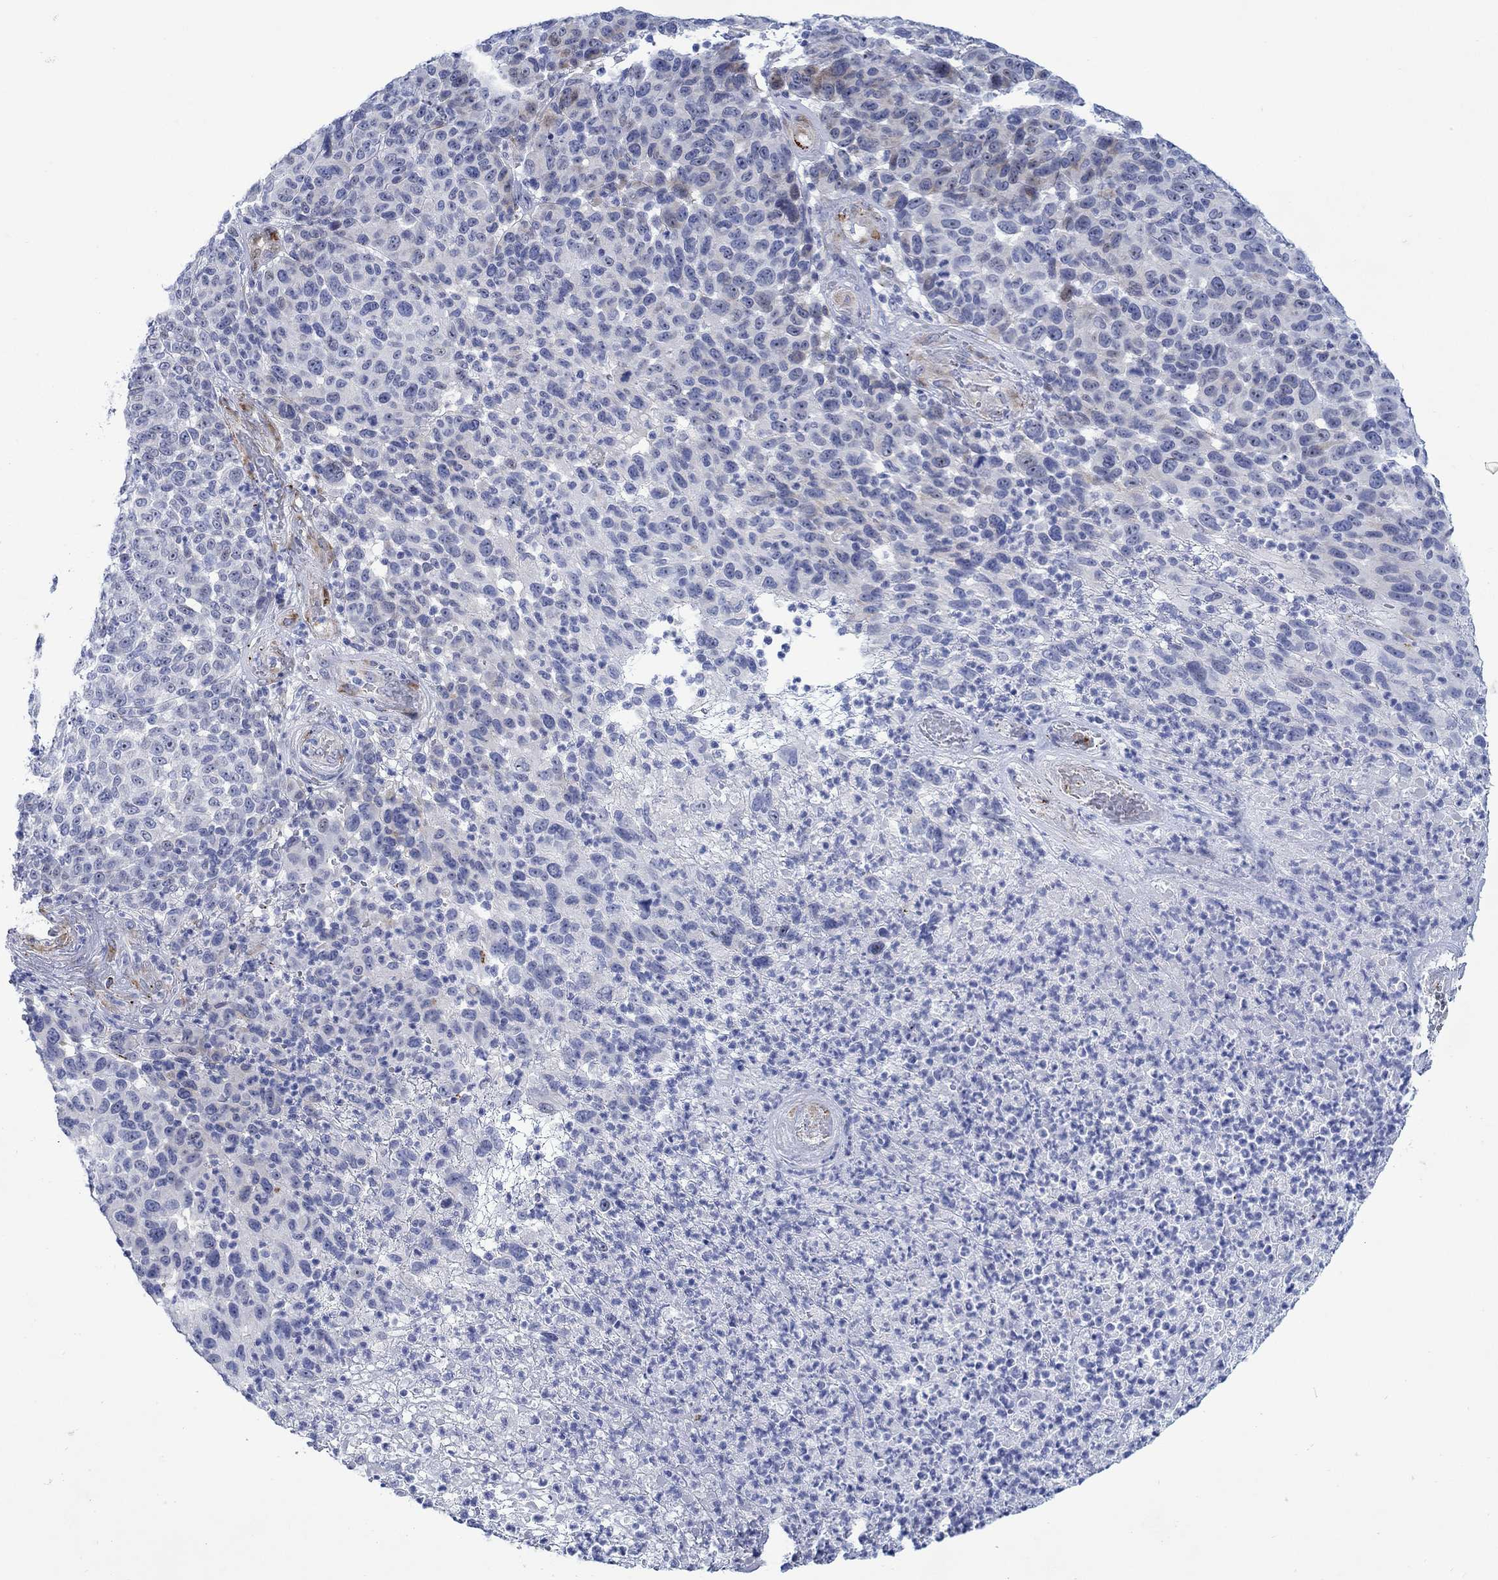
{"staining": {"intensity": "negative", "quantity": "none", "location": "none"}, "tissue": "melanoma", "cell_type": "Tumor cells", "image_type": "cancer", "snomed": [{"axis": "morphology", "description": "Malignant melanoma, NOS"}, {"axis": "topography", "description": "Skin"}], "caption": "A high-resolution micrograph shows IHC staining of malignant melanoma, which demonstrates no significant staining in tumor cells.", "gene": "KSR2", "patient": {"sex": "male", "age": 59}}